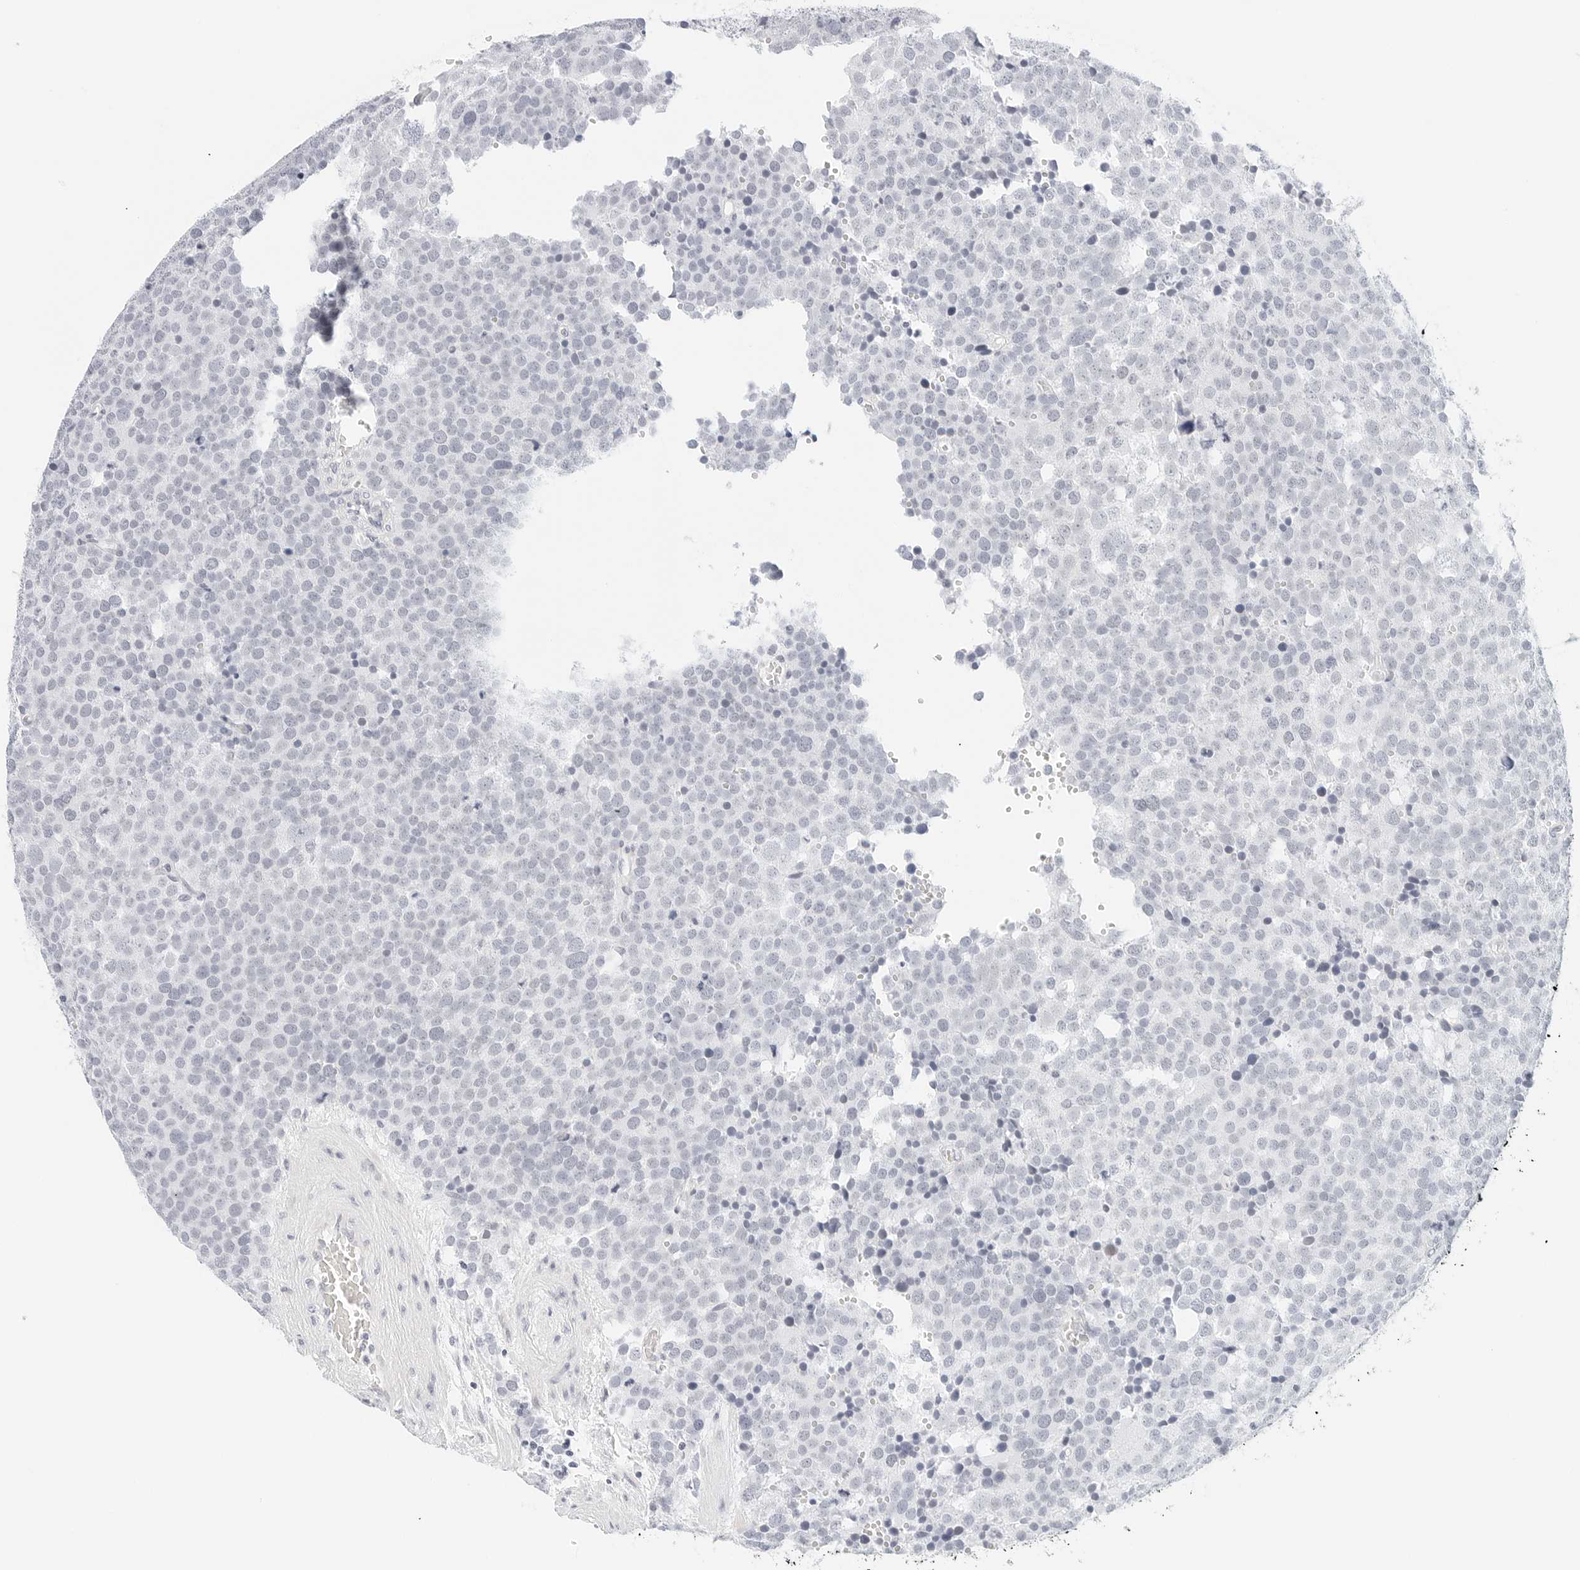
{"staining": {"intensity": "negative", "quantity": "none", "location": "none"}, "tissue": "testis cancer", "cell_type": "Tumor cells", "image_type": "cancer", "snomed": [{"axis": "morphology", "description": "Seminoma, NOS"}, {"axis": "topography", "description": "Testis"}], "caption": "This is an immunohistochemistry (IHC) photomicrograph of testis cancer. There is no staining in tumor cells.", "gene": "CD22", "patient": {"sex": "male", "age": 71}}